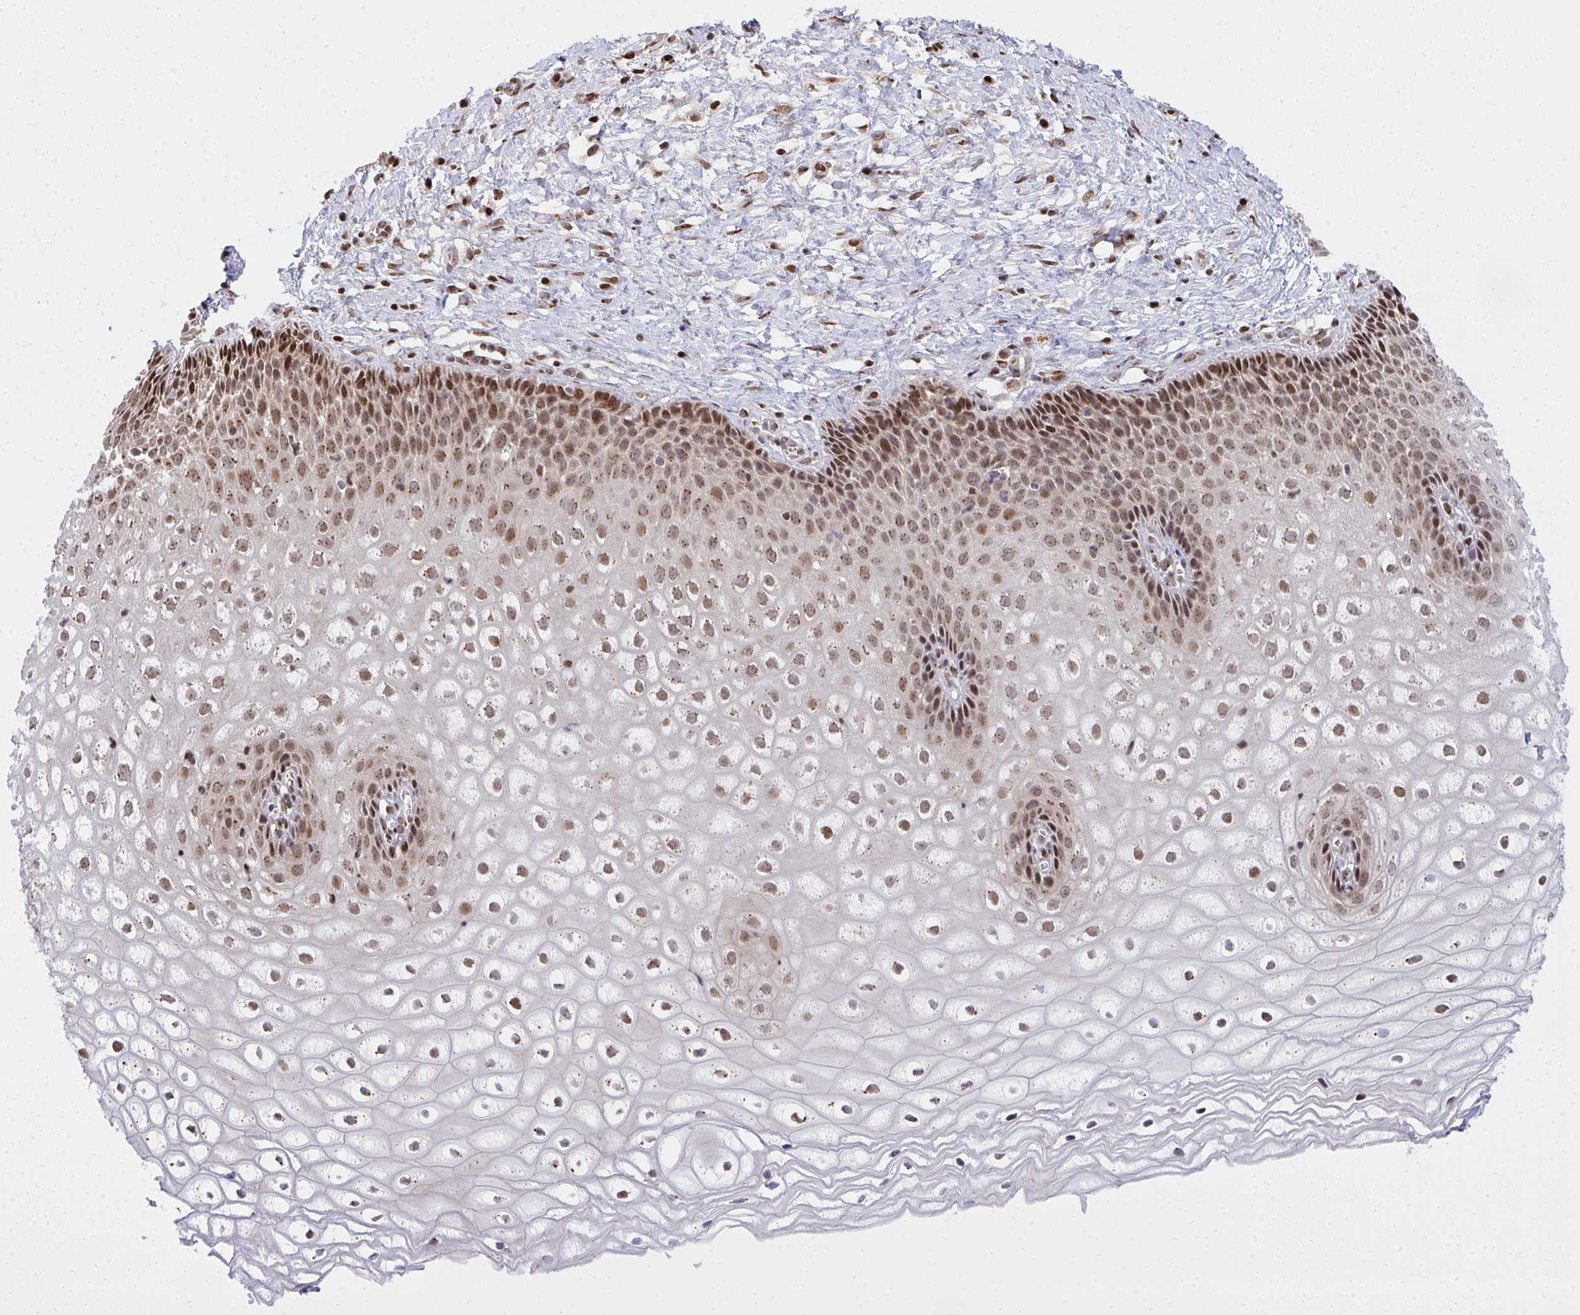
{"staining": {"intensity": "strong", "quantity": ">75%", "location": "cytoplasmic/membranous,nuclear"}, "tissue": "cervix", "cell_type": "Glandular cells", "image_type": "normal", "snomed": [{"axis": "morphology", "description": "Normal tissue, NOS"}, {"axis": "topography", "description": "Cervix"}], "caption": "This micrograph reveals IHC staining of benign human cervix, with high strong cytoplasmic/membranous,nuclear expression in approximately >75% of glandular cells.", "gene": "PIGY", "patient": {"sex": "female", "age": 36}}